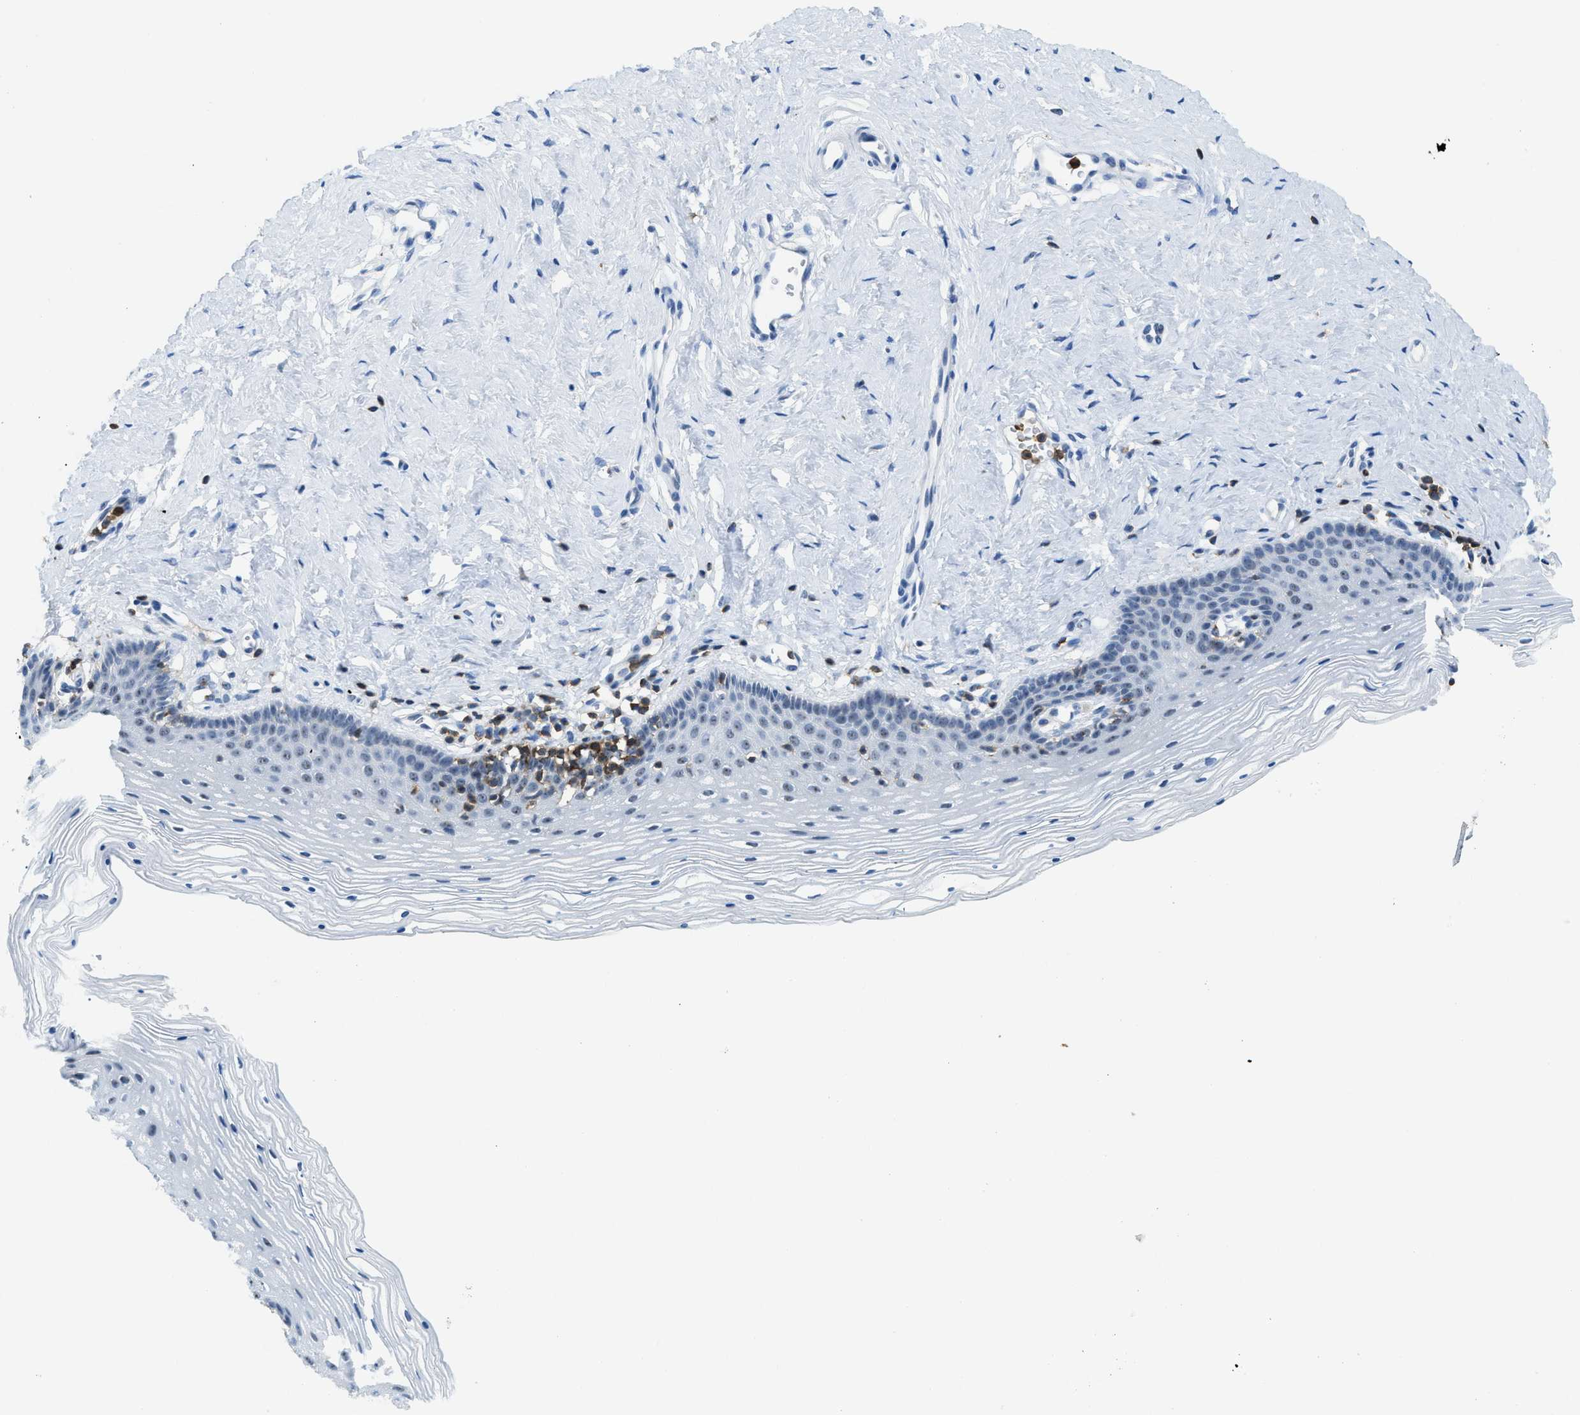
{"staining": {"intensity": "negative", "quantity": "none", "location": "none"}, "tissue": "vagina", "cell_type": "Squamous epithelial cells", "image_type": "normal", "snomed": [{"axis": "morphology", "description": "Normal tissue, NOS"}, {"axis": "topography", "description": "Vagina"}], "caption": "The IHC image has no significant expression in squamous epithelial cells of vagina.", "gene": "FAM151A", "patient": {"sex": "female", "age": 32}}